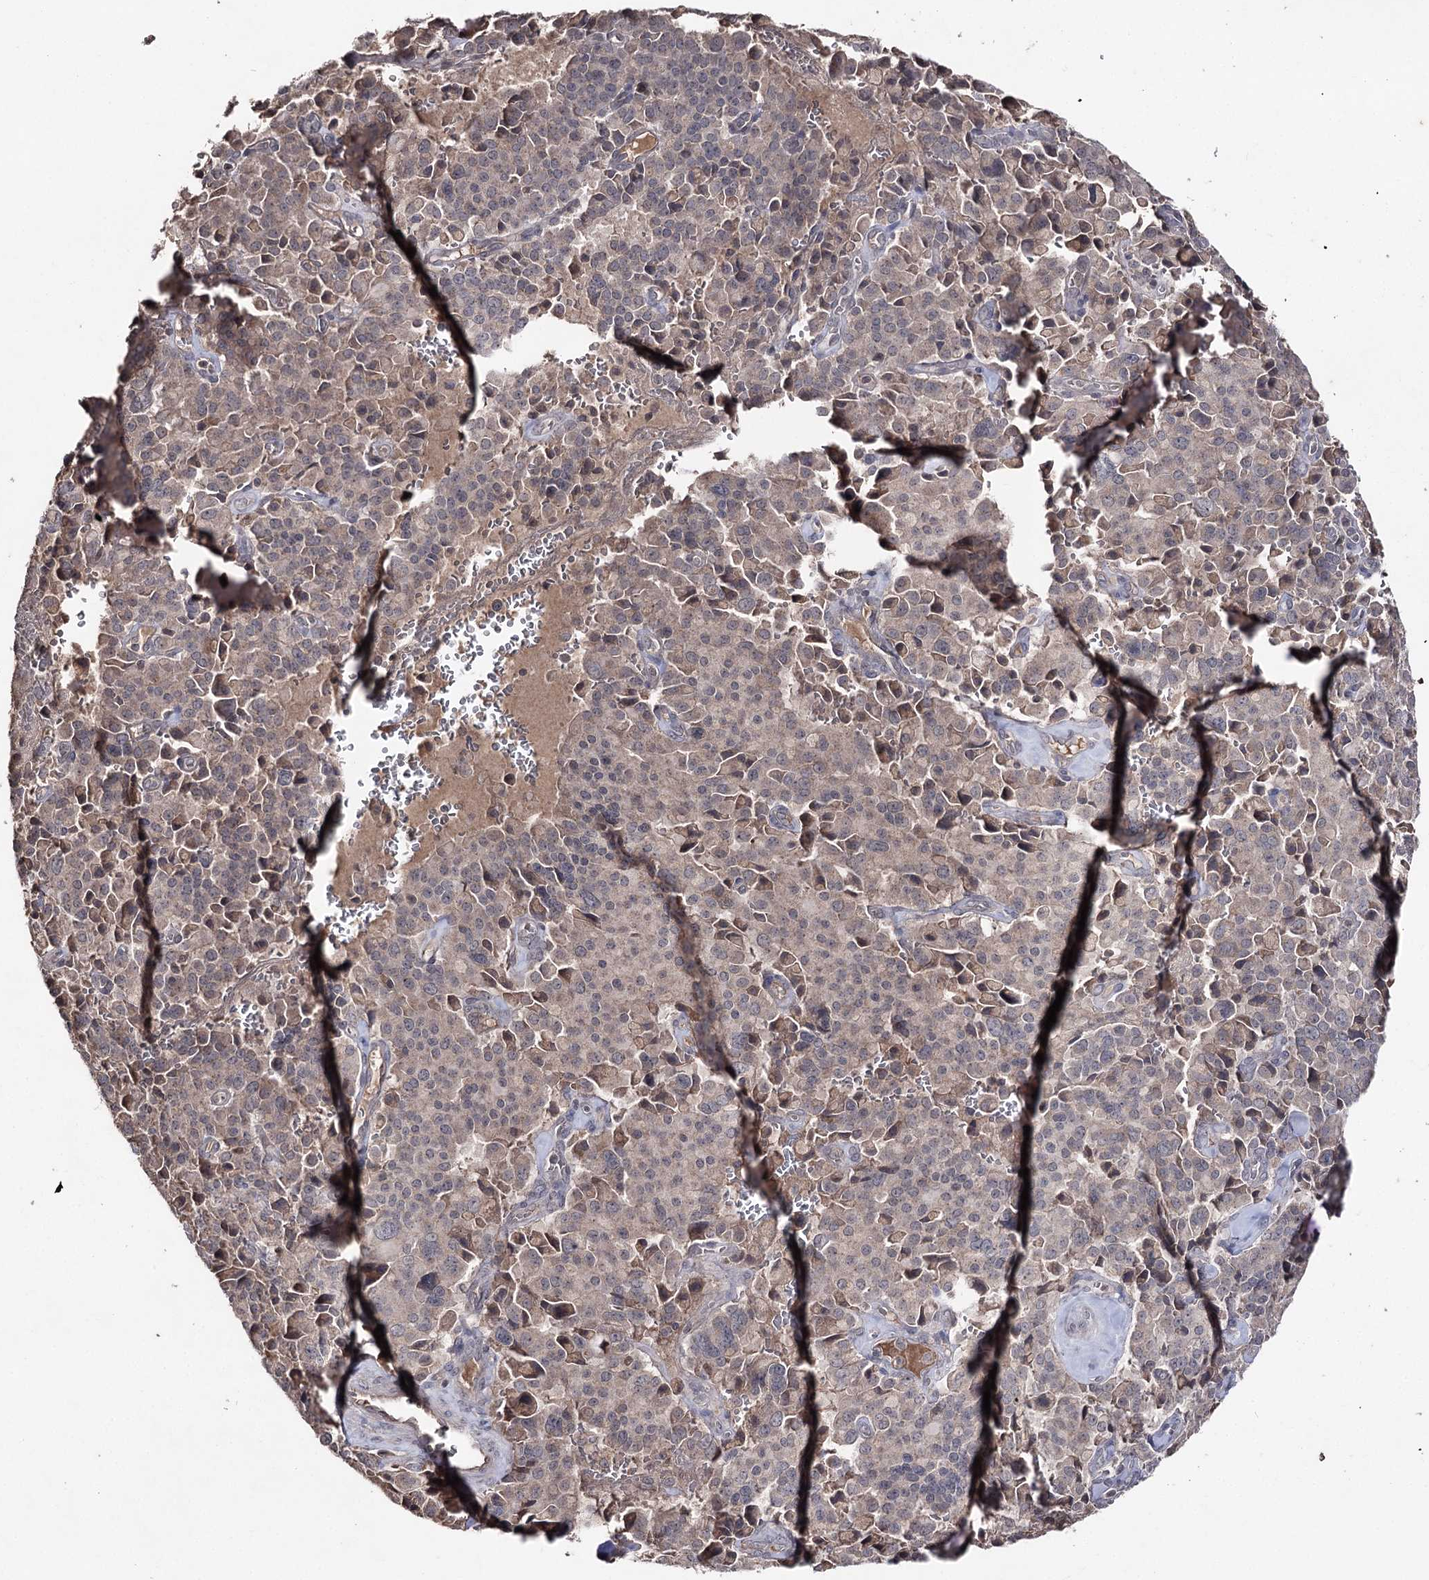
{"staining": {"intensity": "weak", "quantity": "25%-75%", "location": "cytoplasmic/membranous"}, "tissue": "pancreatic cancer", "cell_type": "Tumor cells", "image_type": "cancer", "snomed": [{"axis": "morphology", "description": "Adenocarcinoma, NOS"}, {"axis": "topography", "description": "Pancreas"}], "caption": "A brown stain shows weak cytoplasmic/membranous staining of a protein in human pancreatic cancer tumor cells.", "gene": "SYNGR3", "patient": {"sex": "male", "age": 65}}